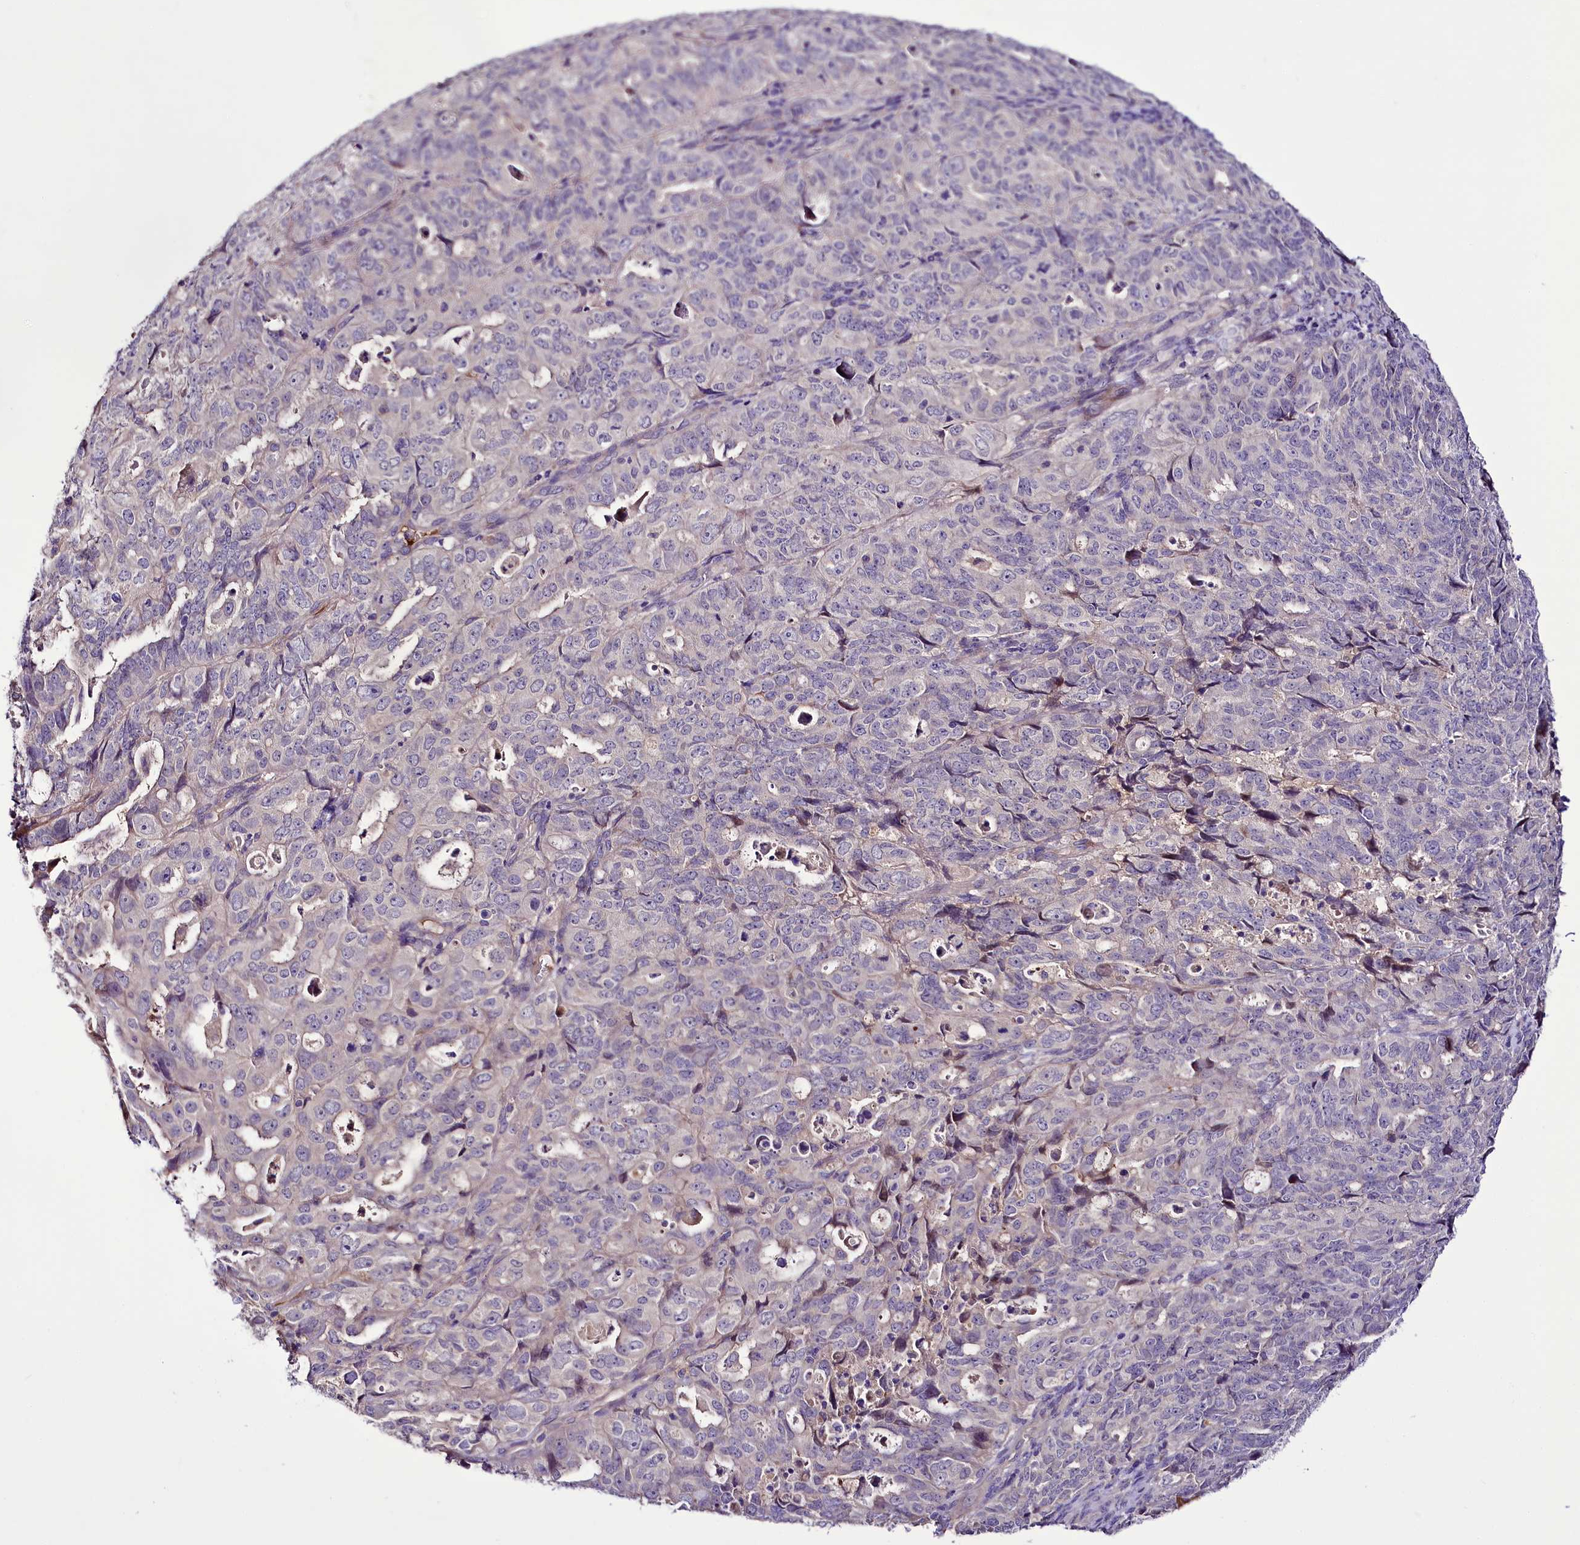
{"staining": {"intensity": "negative", "quantity": "none", "location": "none"}, "tissue": "endometrial cancer", "cell_type": "Tumor cells", "image_type": "cancer", "snomed": [{"axis": "morphology", "description": "Adenocarcinoma, NOS"}, {"axis": "topography", "description": "Endometrium"}], "caption": "Tumor cells show no significant positivity in adenocarcinoma (endometrial).", "gene": "PPP1R32", "patient": {"sex": "female", "age": 65}}